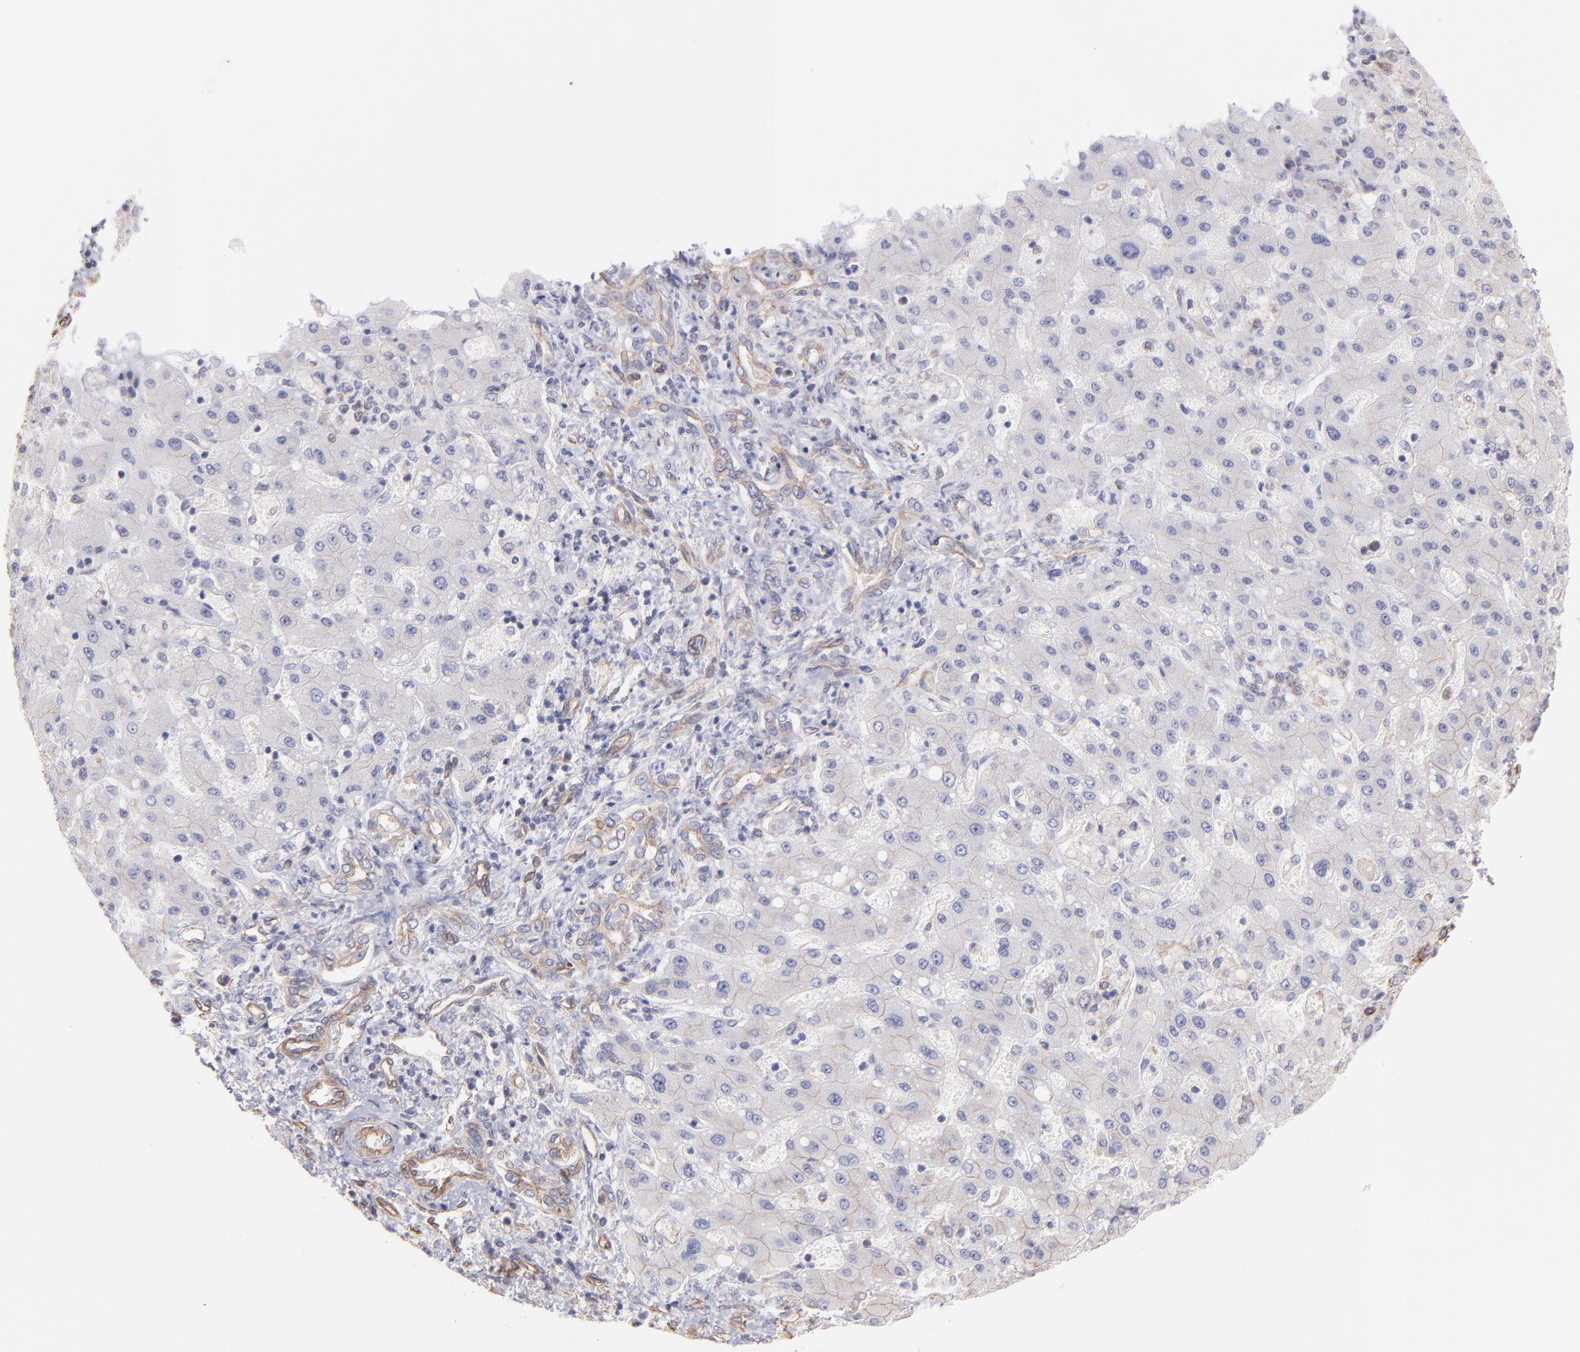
{"staining": {"intensity": "negative", "quantity": "none", "location": "none"}, "tissue": "liver cancer", "cell_type": "Tumor cells", "image_type": "cancer", "snomed": [{"axis": "morphology", "description": "Cholangiocarcinoma"}, {"axis": "topography", "description": "Liver"}], "caption": "This is a histopathology image of immunohistochemistry staining of liver cholangiocarcinoma, which shows no expression in tumor cells.", "gene": "PLEC", "patient": {"sex": "male", "age": 50}}